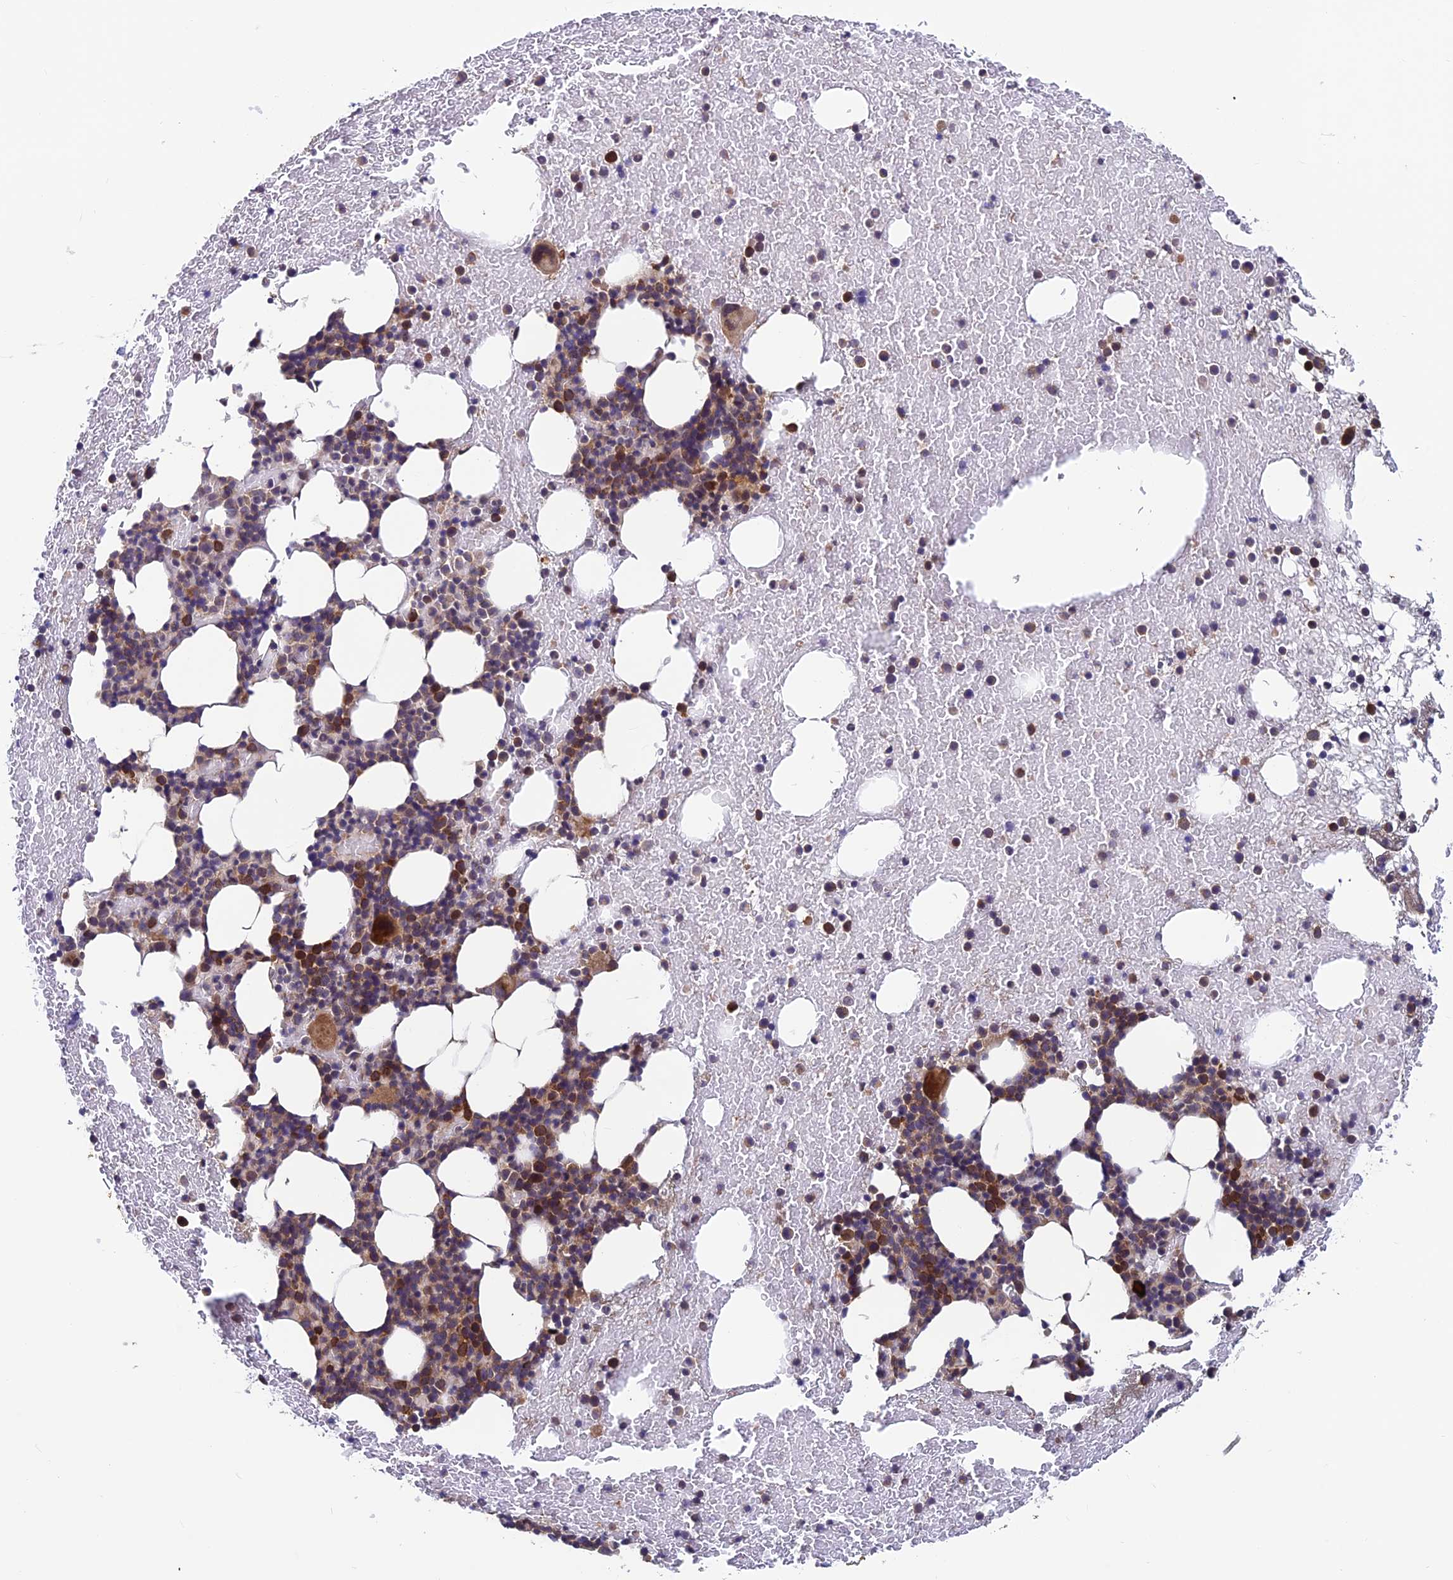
{"staining": {"intensity": "moderate", "quantity": "25%-75%", "location": "cytoplasmic/membranous"}, "tissue": "bone marrow", "cell_type": "Hematopoietic cells", "image_type": "normal", "snomed": [{"axis": "morphology", "description": "Normal tissue, NOS"}, {"axis": "topography", "description": "Bone marrow"}], "caption": "Immunohistochemistry (IHC) histopathology image of unremarkable bone marrow: bone marrow stained using immunohistochemistry (IHC) shows medium levels of moderate protein expression localized specifically in the cytoplasmic/membranous of hematopoietic cells, appearing as a cytoplasmic/membranous brown color.", "gene": "CCDC15", "patient": {"sex": "male", "age": 57}}